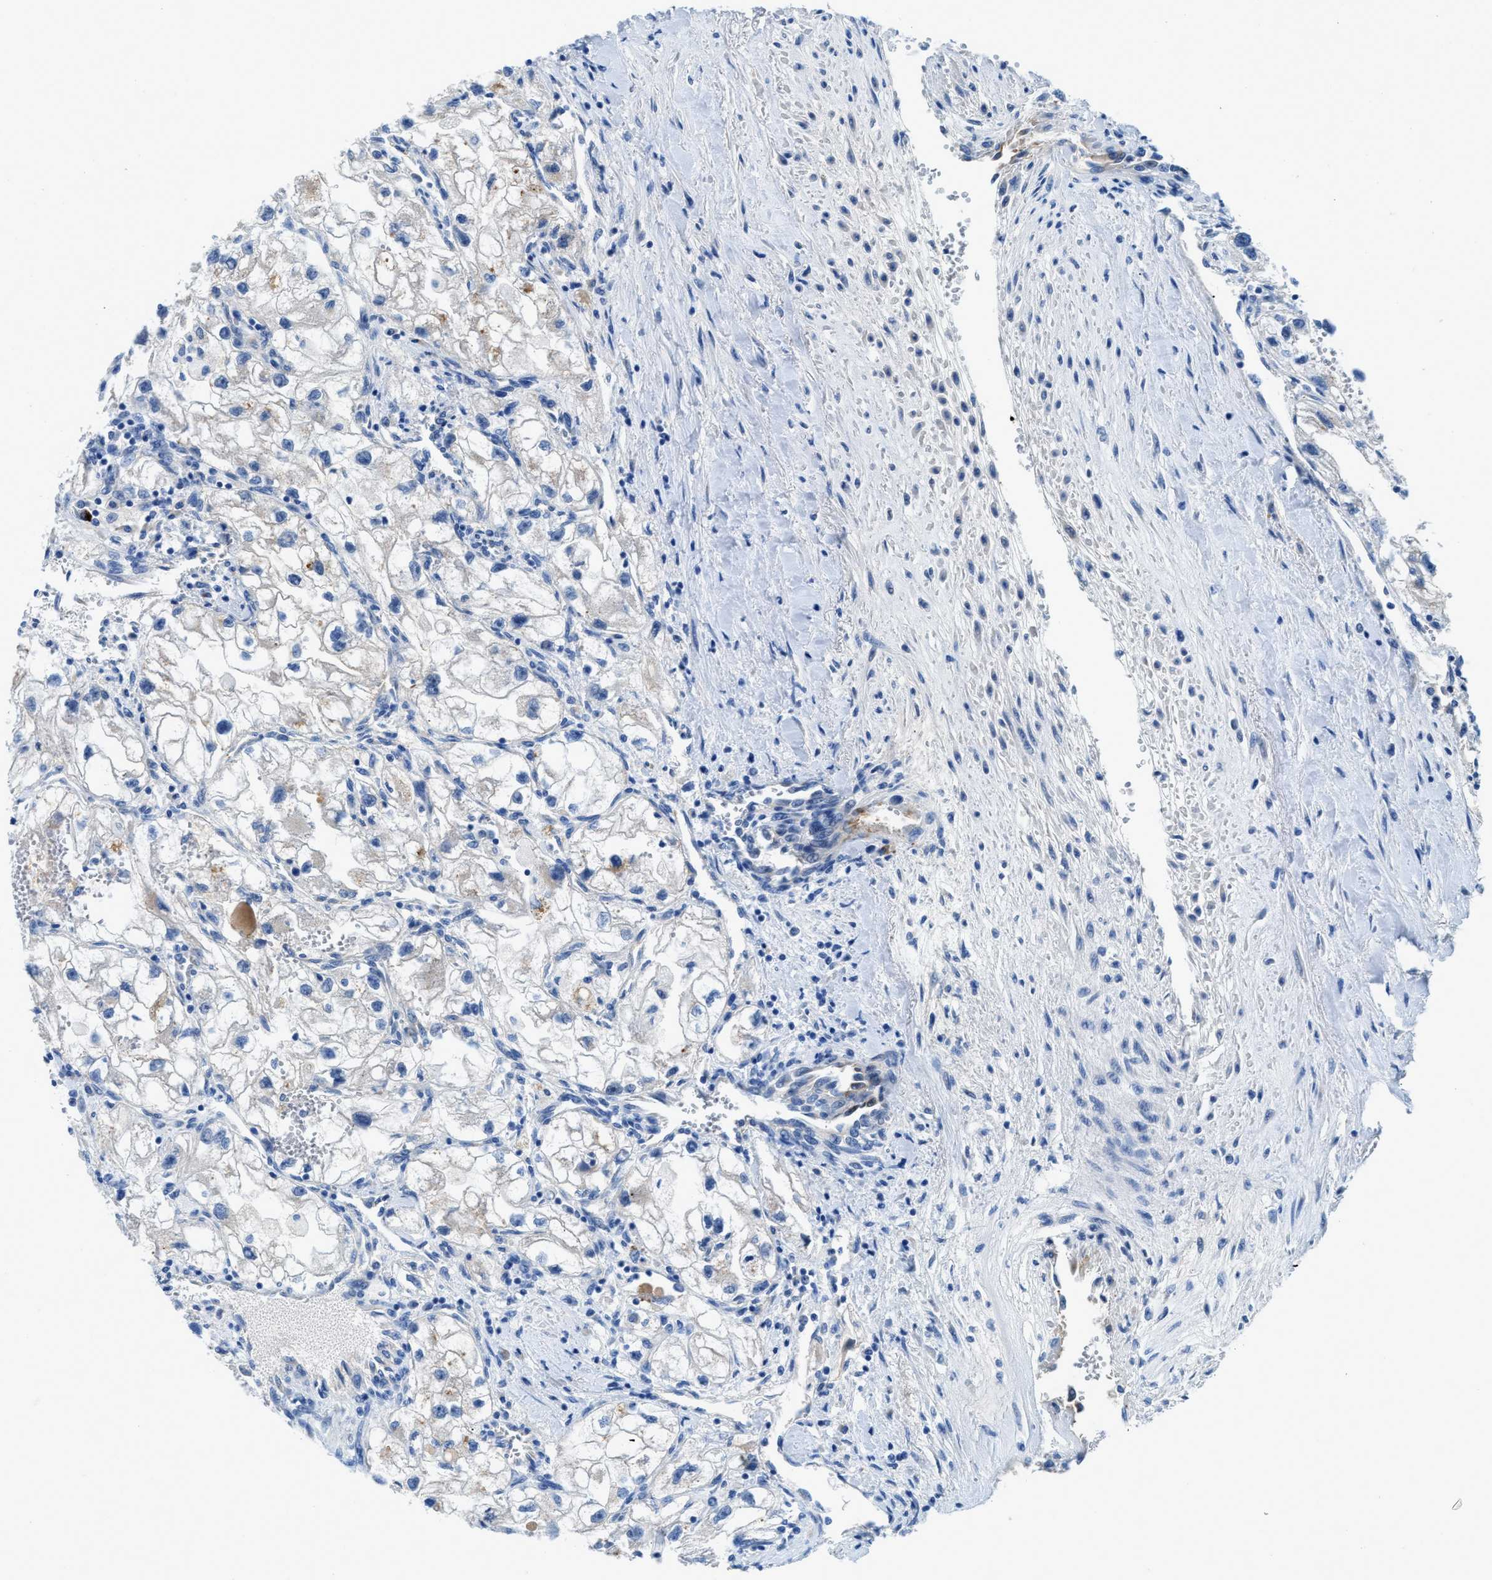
{"staining": {"intensity": "negative", "quantity": "none", "location": "none"}, "tissue": "renal cancer", "cell_type": "Tumor cells", "image_type": "cancer", "snomed": [{"axis": "morphology", "description": "Adenocarcinoma, NOS"}, {"axis": "topography", "description": "Kidney"}], "caption": "Renal cancer (adenocarcinoma) was stained to show a protein in brown. There is no significant staining in tumor cells. (Stains: DAB (3,3'-diaminobenzidine) immunohistochemistry with hematoxylin counter stain, Microscopy: brightfield microscopy at high magnification).", "gene": "TSPAN3", "patient": {"sex": "female", "age": 70}}